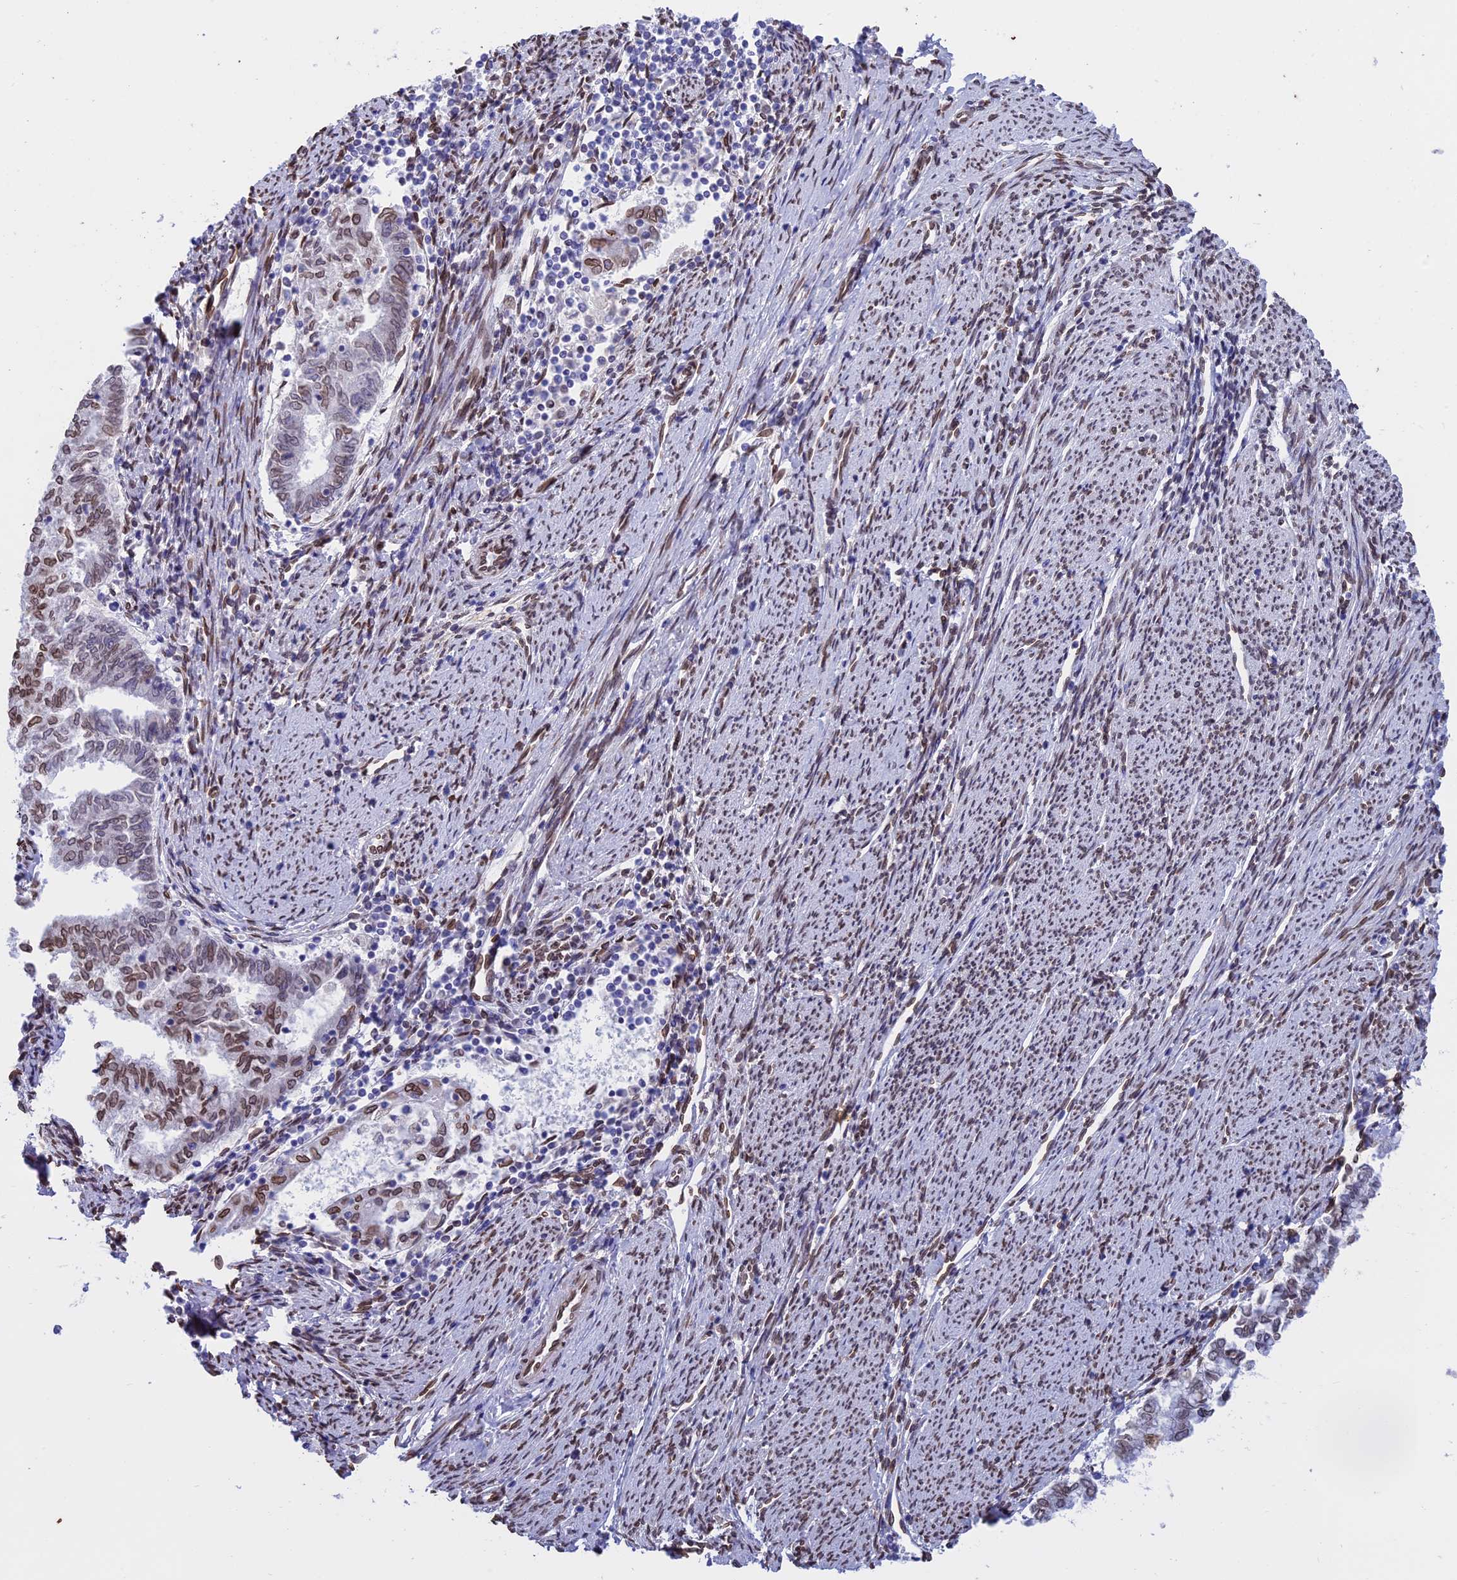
{"staining": {"intensity": "moderate", "quantity": "25%-75%", "location": "cytoplasmic/membranous,nuclear"}, "tissue": "endometrial cancer", "cell_type": "Tumor cells", "image_type": "cancer", "snomed": [{"axis": "morphology", "description": "Adenocarcinoma, NOS"}, {"axis": "topography", "description": "Endometrium"}], "caption": "Immunohistochemistry (IHC) of endometrial cancer (adenocarcinoma) reveals medium levels of moderate cytoplasmic/membranous and nuclear expression in about 25%-75% of tumor cells. (Stains: DAB in brown, nuclei in blue, Microscopy: brightfield microscopy at high magnification).", "gene": "TMPRSS7", "patient": {"sex": "female", "age": 79}}